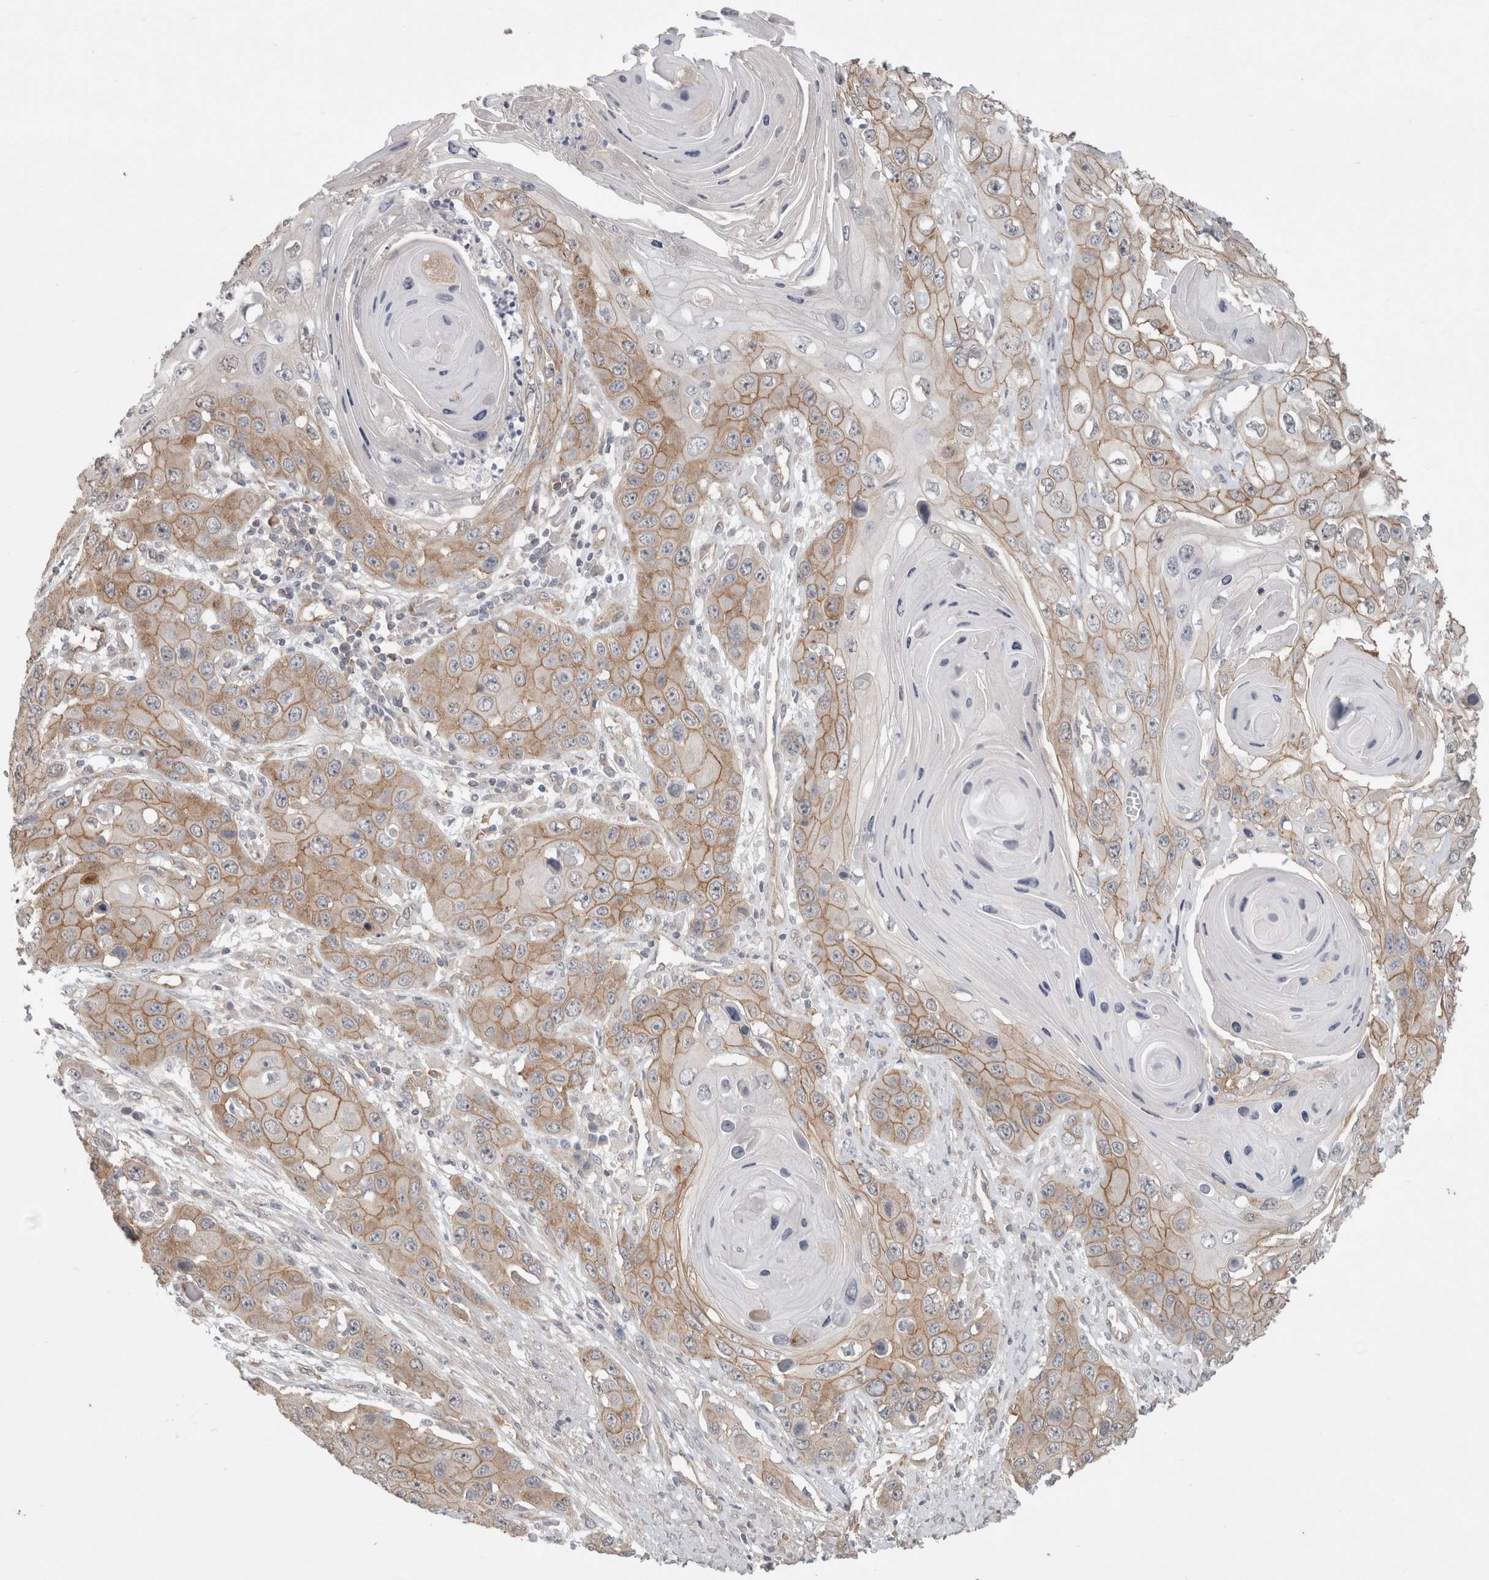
{"staining": {"intensity": "moderate", "quantity": "25%-75%", "location": "cytoplasmic/membranous"}, "tissue": "skin cancer", "cell_type": "Tumor cells", "image_type": "cancer", "snomed": [{"axis": "morphology", "description": "Squamous cell carcinoma, NOS"}, {"axis": "topography", "description": "Skin"}], "caption": "A high-resolution histopathology image shows immunohistochemistry staining of skin squamous cell carcinoma, which displays moderate cytoplasmic/membranous positivity in approximately 25%-75% of tumor cells. The protein of interest is shown in brown color, while the nuclei are stained blue.", "gene": "RASAL2", "patient": {"sex": "male", "age": 55}}